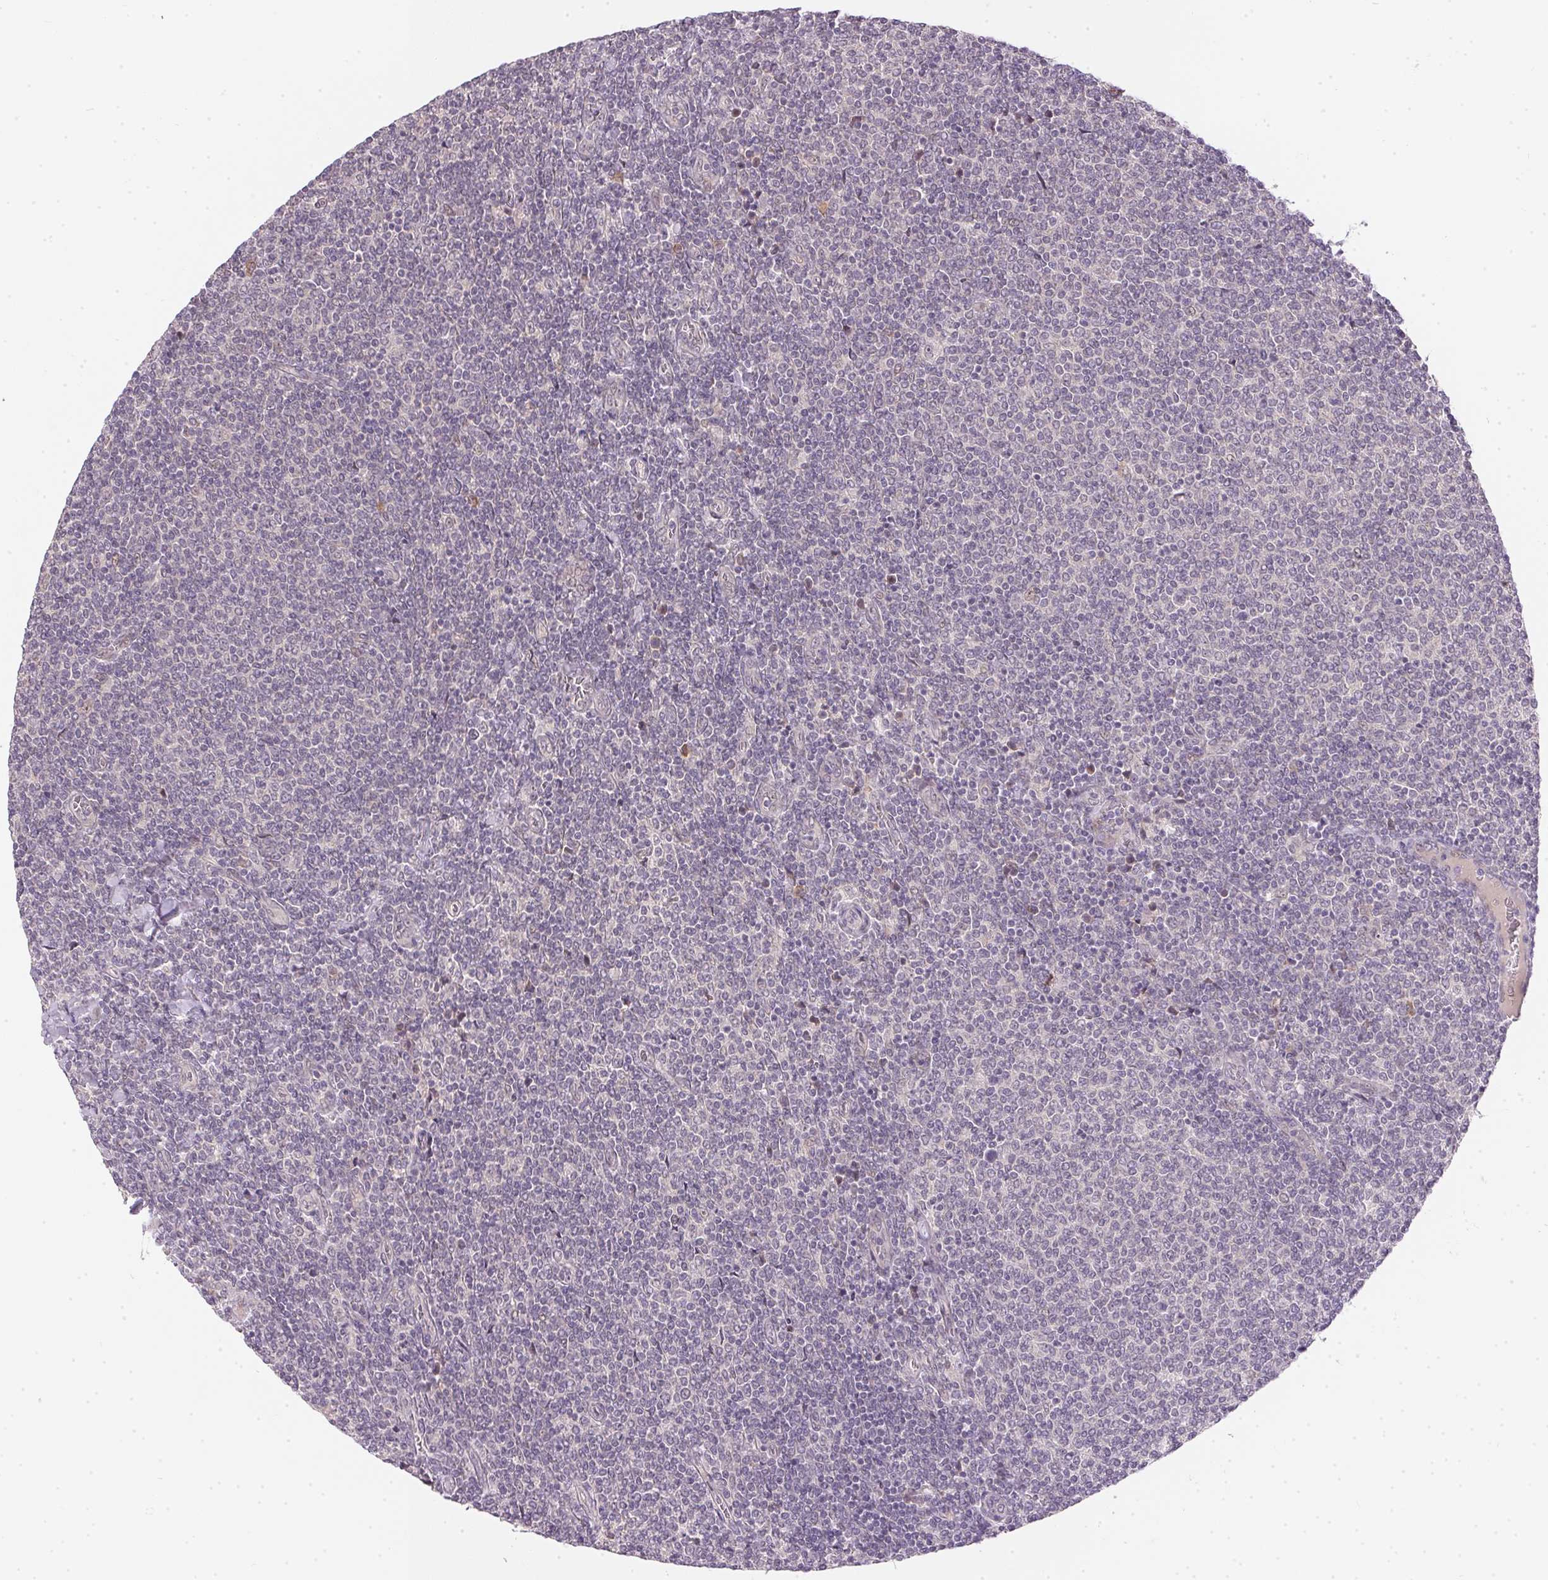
{"staining": {"intensity": "negative", "quantity": "none", "location": "none"}, "tissue": "lymphoma", "cell_type": "Tumor cells", "image_type": "cancer", "snomed": [{"axis": "morphology", "description": "Malignant lymphoma, non-Hodgkin's type, Low grade"}, {"axis": "topography", "description": "Lymph node"}], "caption": "A micrograph of malignant lymphoma, non-Hodgkin's type (low-grade) stained for a protein exhibits no brown staining in tumor cells.", "gene": "TTC23L", "patient": {"sex": "male", "age": 52}}